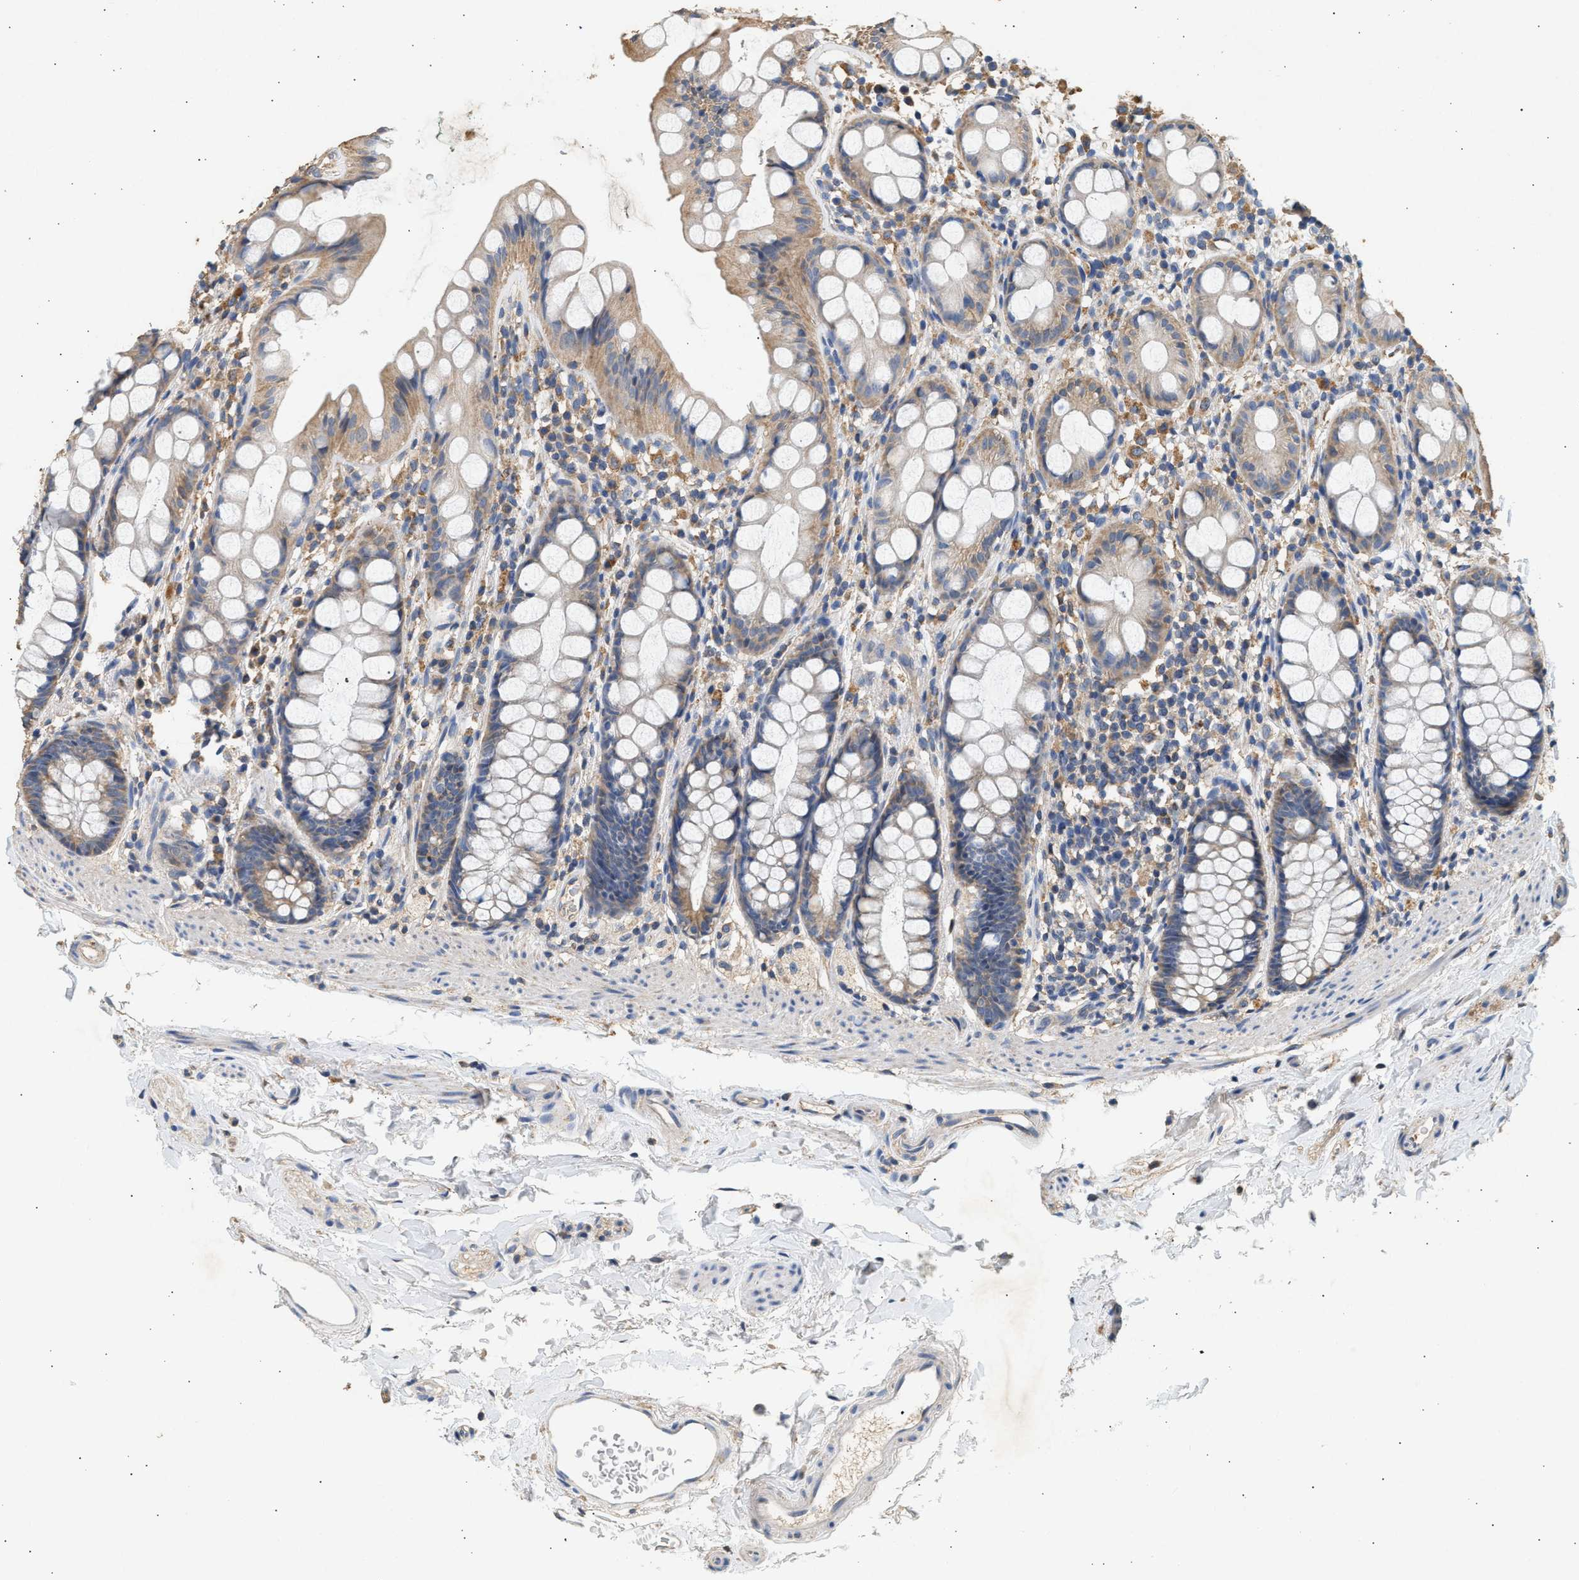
{"staining": {"intensity": "weak", "quantity": ">75%", "location": "cytoplasmic/membranous"}, "tissue": "rectum", "cell_type": "Glandular cells", "image_type": "normal", "snomed": [{"axis": "morphology", "description": "Normal tissue, NOS"}, {"axis": "topography", "description": "Rectum"}], "caption": "Glandular cells display low levels of weak cytoplasmic/membranous positivity in approximately >75% of cells in unremarkable rectum.", "gene": "WDR31", "patient": {"sex": "female", "age": 65}}